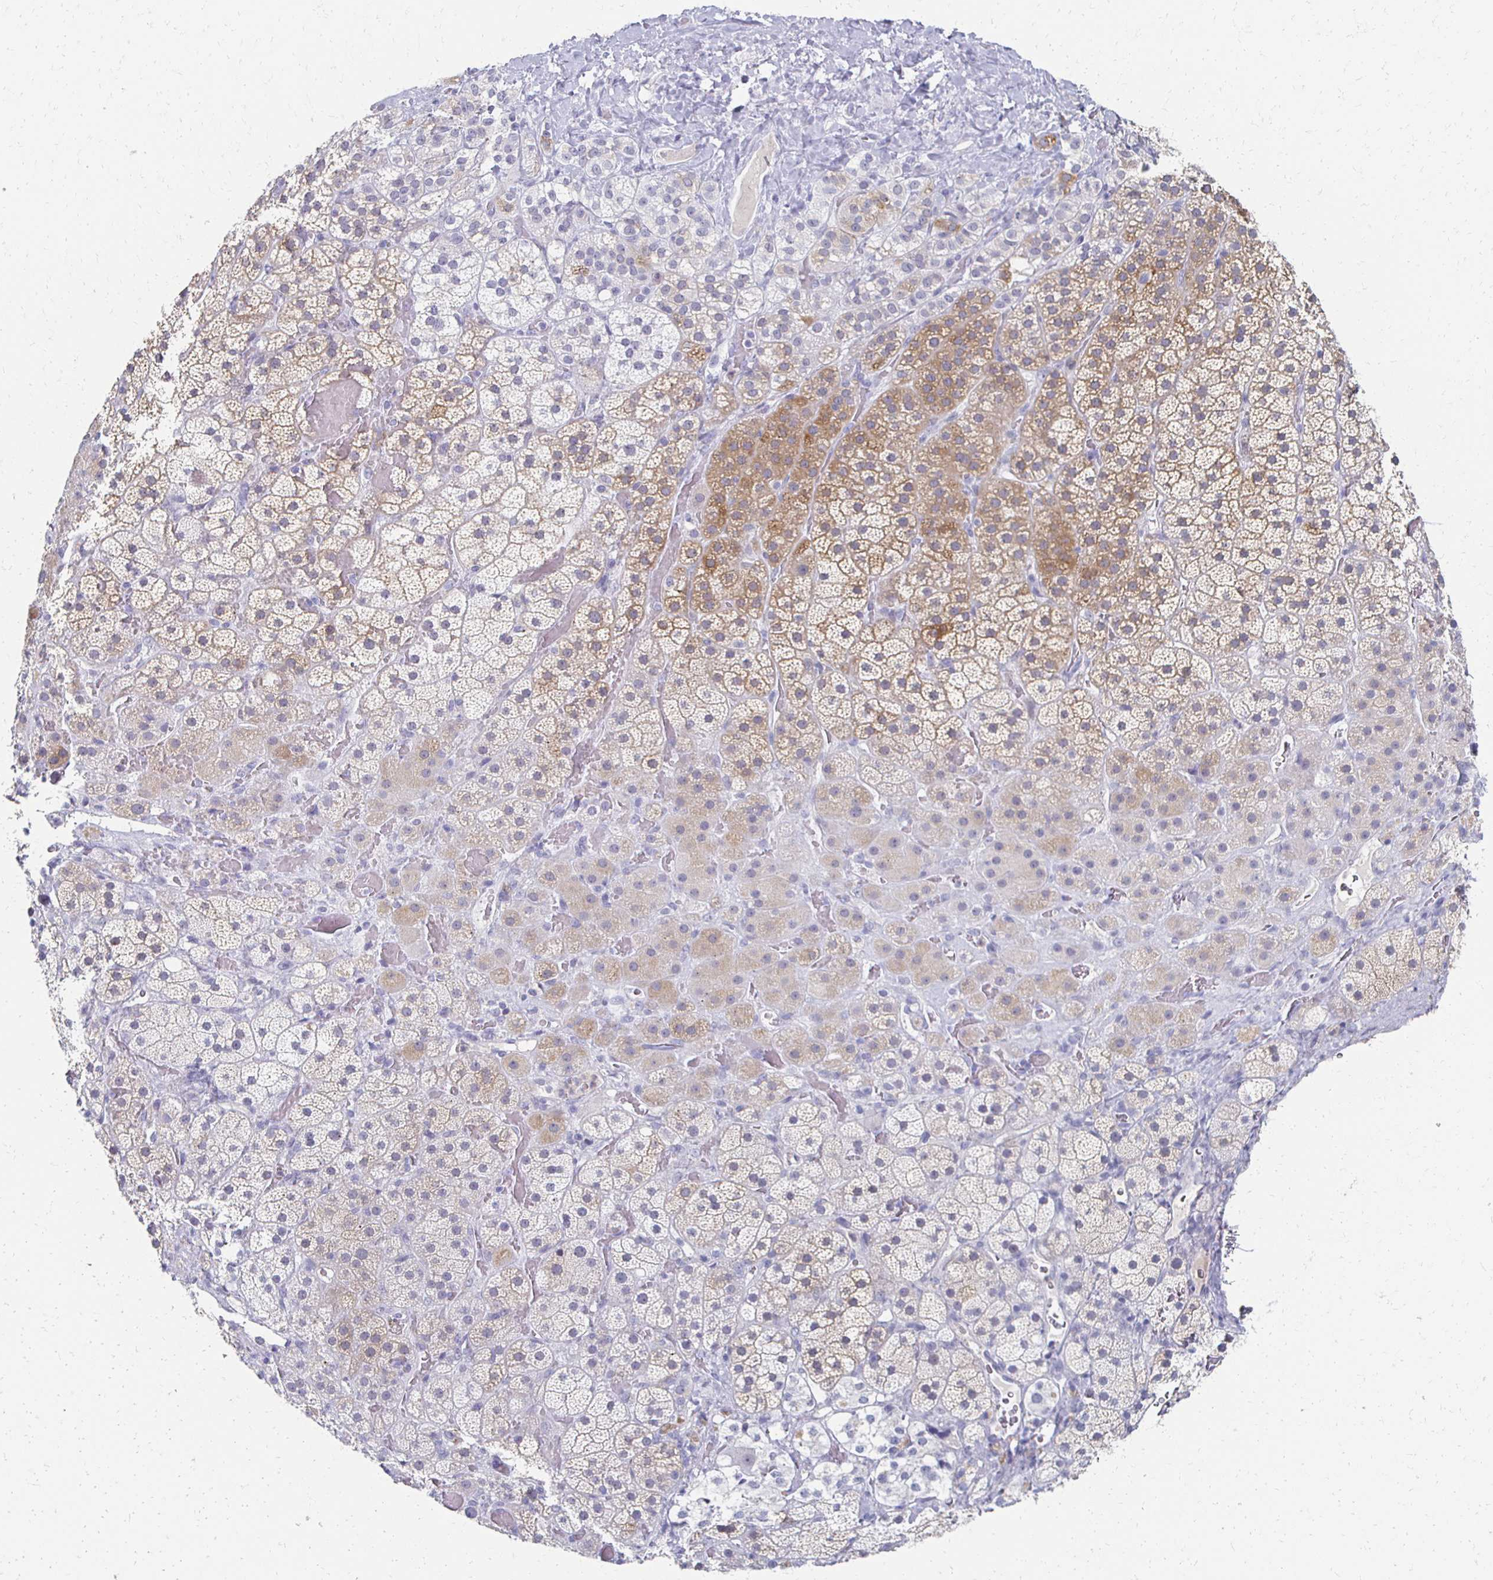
{"staining": {"intensity": "moderate", "quantity": "<25%", "location": "cytoplasmic/membranous"}, "tissue": "adrenal gland", "cell_type": "Glandular cells", "image_type": "normal", "snomed": [{"axis": "morphology", "description": "Normal tissue, NOS"}, {"axis": "topography", "description": "Adrenal gland"}], "caption": "Protein expression analysis of benign human adrenal gland reveals moderate cytoplasmic/membranous positivity in approximately <25% of glandular cells. (brown staining indicates protein expression, while blue staining denotes nuclei).", "gene": "CXCR2", "patient": {"sex": "male", "age": 57}}